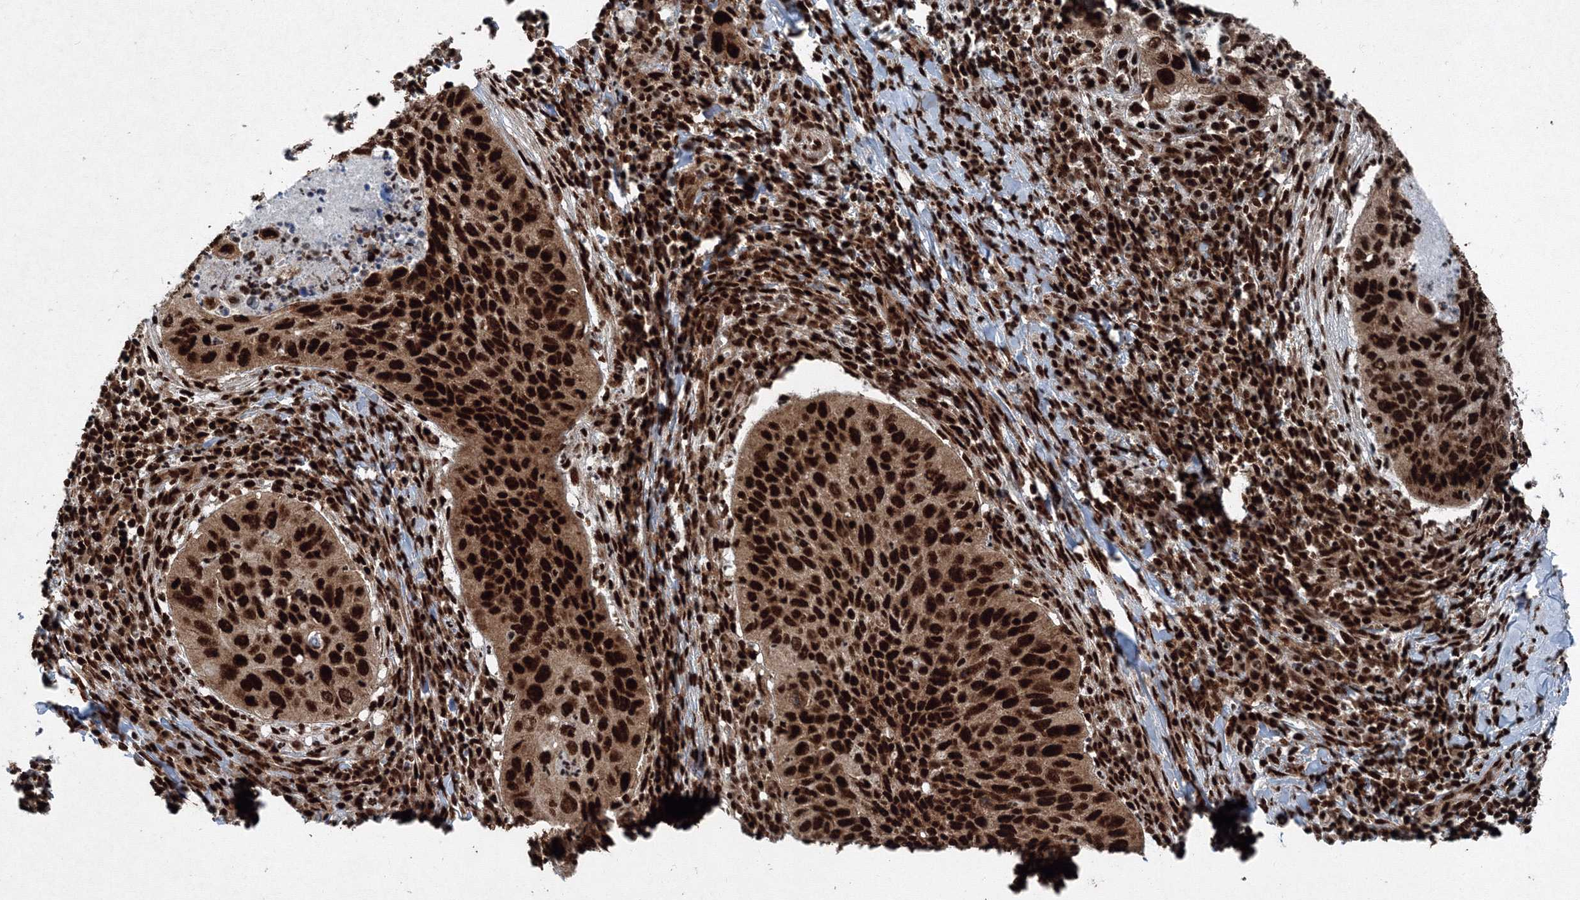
{"staining": {"intensity": "strong", "quantity": ">75%", "location": "cytoplasmic/membranous,nuclear"}, "tissue": "cervical cancer", "cell_type": "Tumor cells", "image_type": "cancer", "snomed": [{"axis": "morphology", "description": "Squamous cell carcinoma, NOS"}, {"axis": "topography", "description": "Cervix"}], "caption": "Strong cytoplasmic/membranous and nuclear protein expression is appreciated in approximately >75% of tumor cells in cervical cancer (squamous cell carcinoma). Nuclei are stained in blue.", "gene": "SNRPC", "patient": {"sex": "female", "age": 38}}